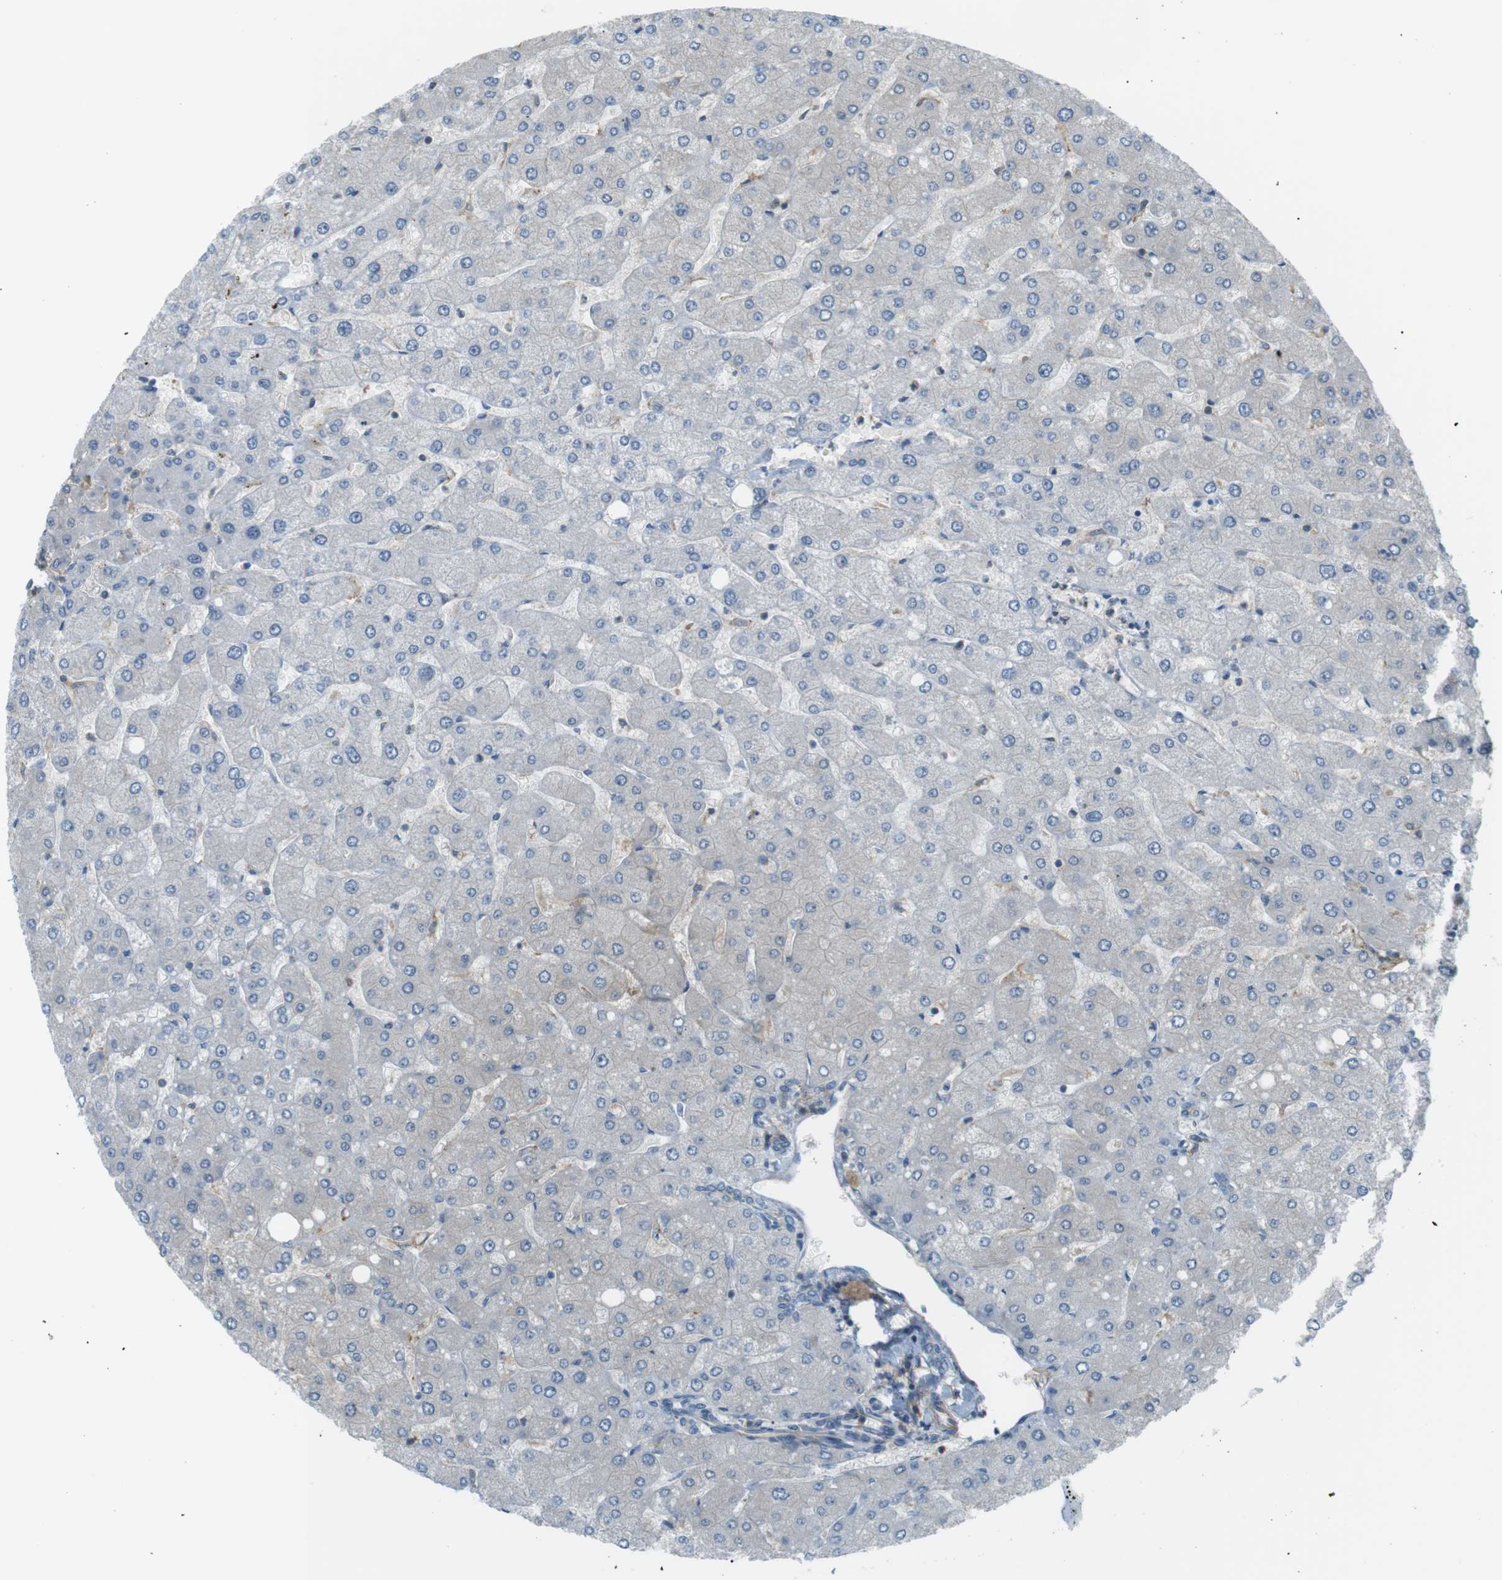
{"staining": {"intensity": "moderate", "quantity": "25%-75%", "location": "cytoplasmic/membranous"}, "tissue": "liver", "cell_type": "Cholangiocytes", "image_type": "normal", "snomed": [{"axis": "morphology", "description": "Normal tissue, NOS"}, {"axis": "topography", "description": "Liver"}], "caption": "There is medium levels of moderate cytoplasmic/membranous positivity in cholangiocytes of unremarkable liver, as demonstrated by immunohistochemical staining (brown color).", "gene": "PEPD", "patient": {"sex": "male", "age": 55}}